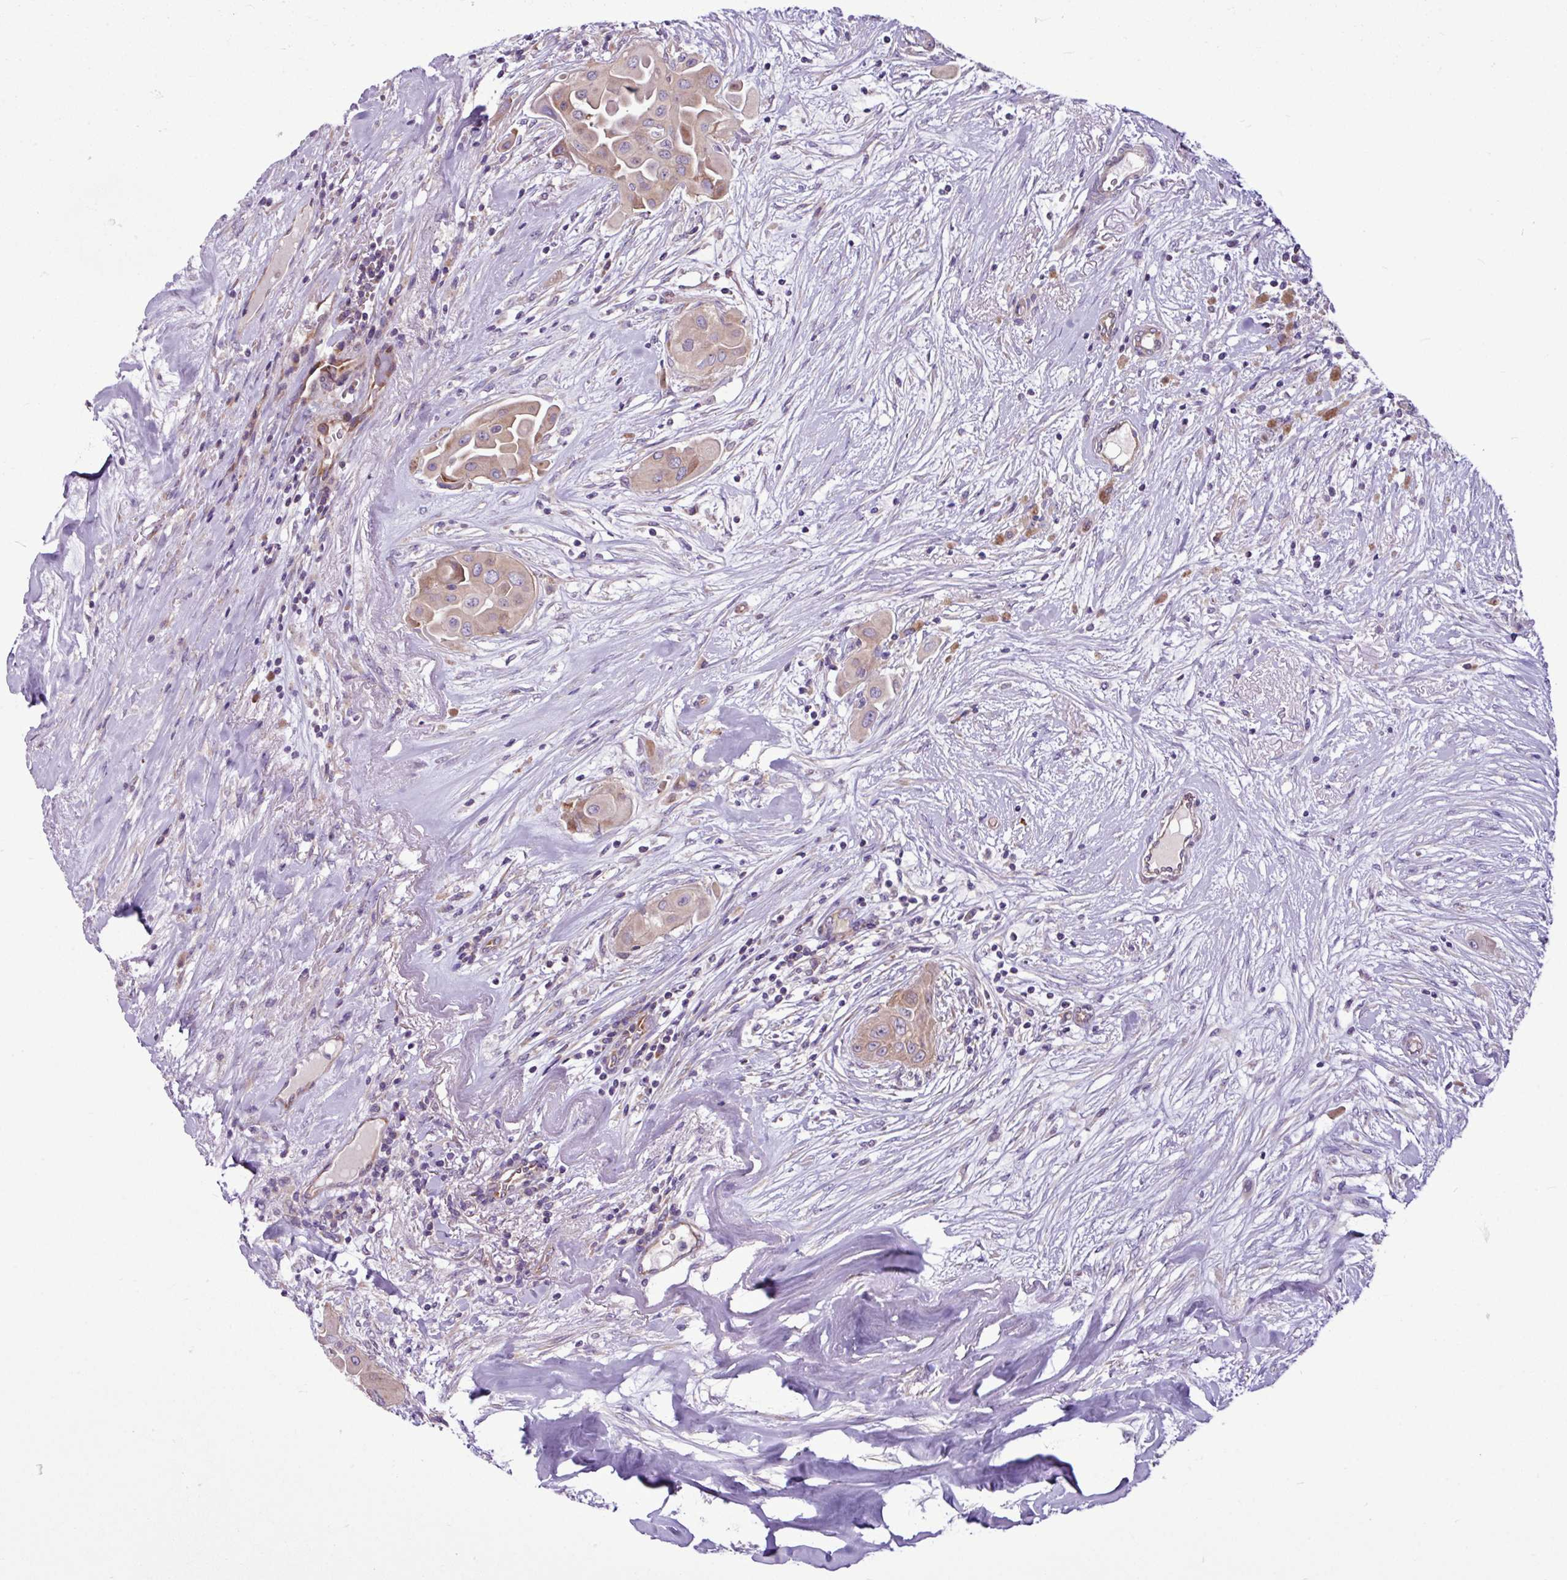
{"staining": {"intensity": "weak", "quantity": ">75%", "location": "cytoplasmic/membranous"}, "tissue": "thyroid cancer", "cell_type": "Tumor cells", "image_type": "cancer", "snomed": [{"axis": "morphology", "description": "Papillary adenocarcinoma, NOS"}, {"axis": "topography", "description": "Thyroid gland"}], "caption": "Papillary adenocarcinoma (thyroid) stained with a protein marker exhibits weak staining in tumor cells.", "gene": "MROH2A", "patient": {"sex": "female", "age": 59}}